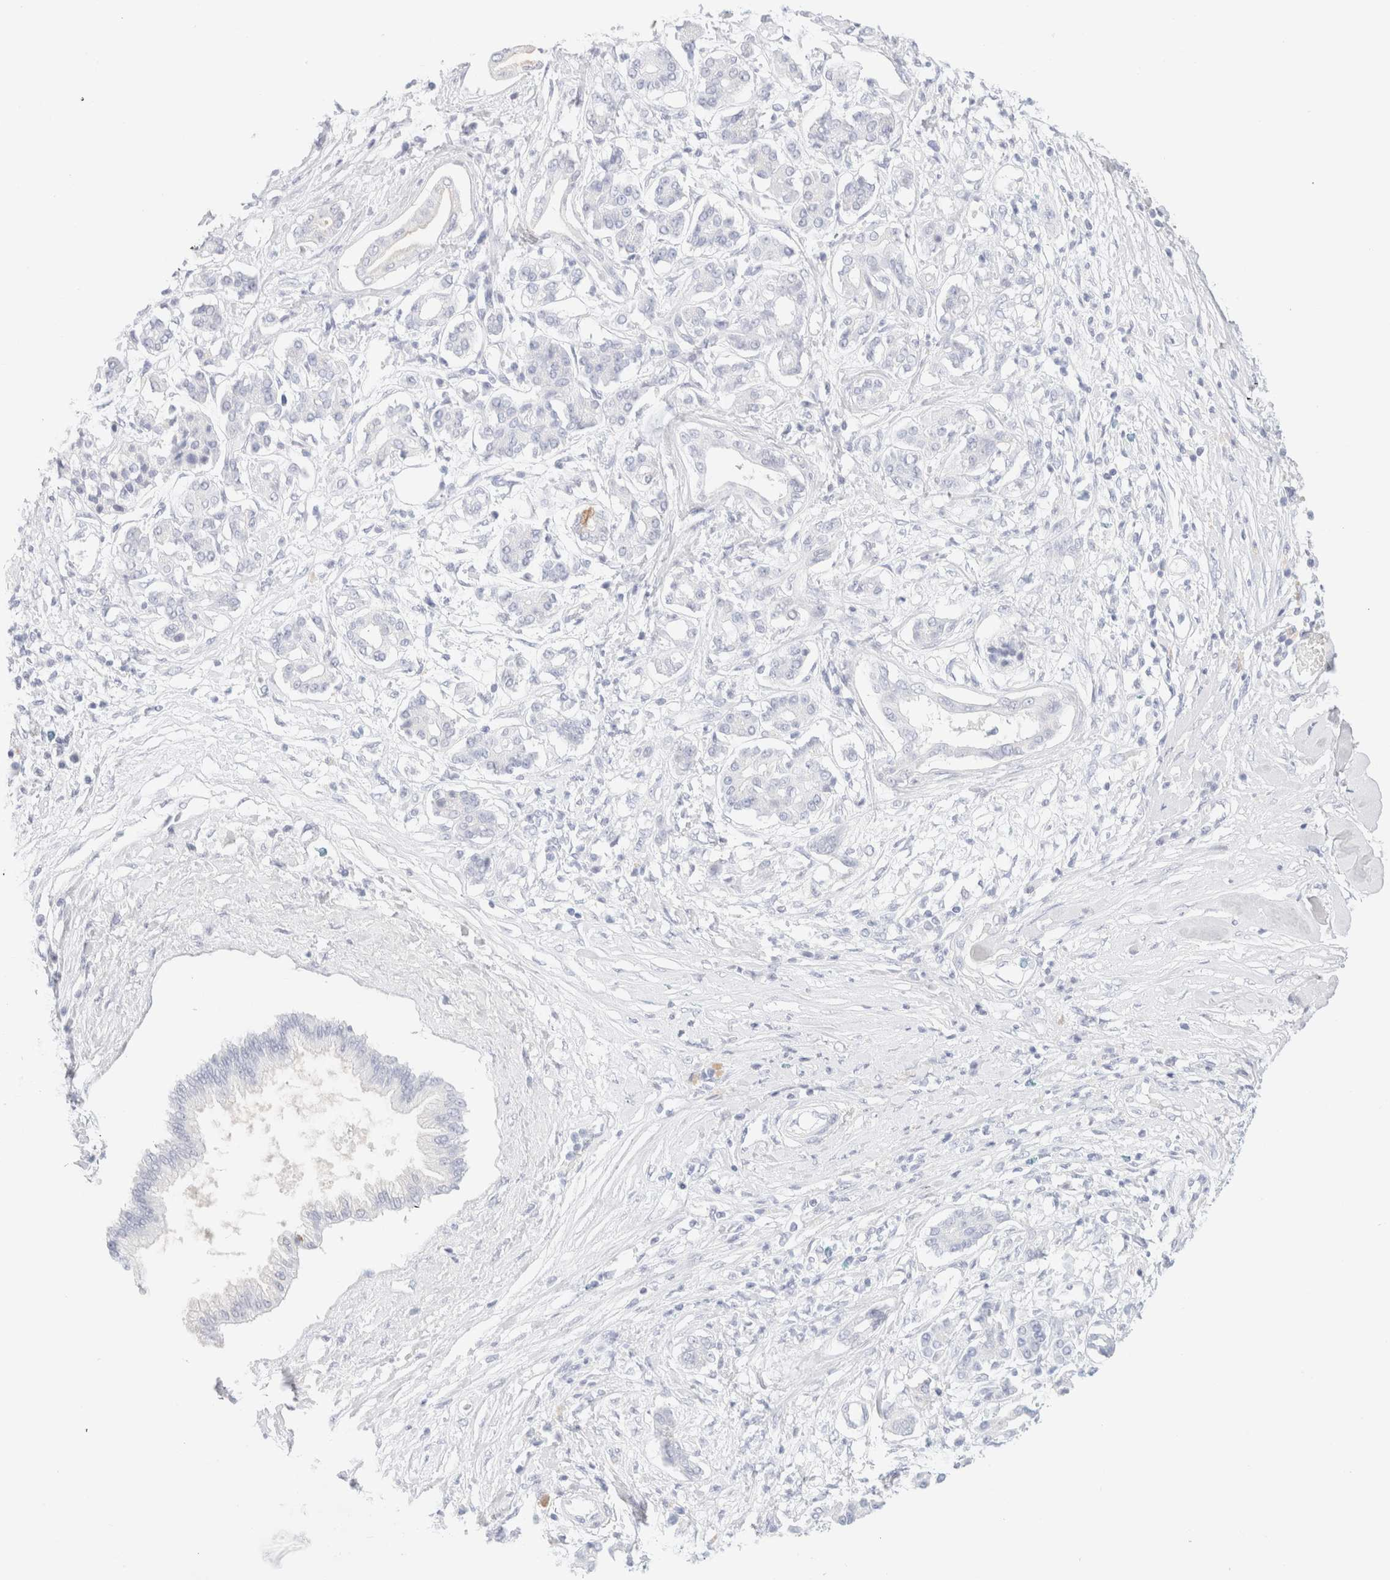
{"staining": {"intensity": "negative", "quantity": "none", "location": "none"}, "tissue": "pancreatic cancer", "cell_type": "Tumor cells", "image_type": "cancer", "snomed": [{"axis": "morphology", "description": "Adenocarcinoma, NOS"}, {"axis": "topography", "description": "Pancreas"}], "caption": "Pancreatic adenocarcinoma was stained to show a protein in brown. There is no significant expression in tumor cells.", "gene": "KRT15", "patient": {"sex": "female", "age": 56}}